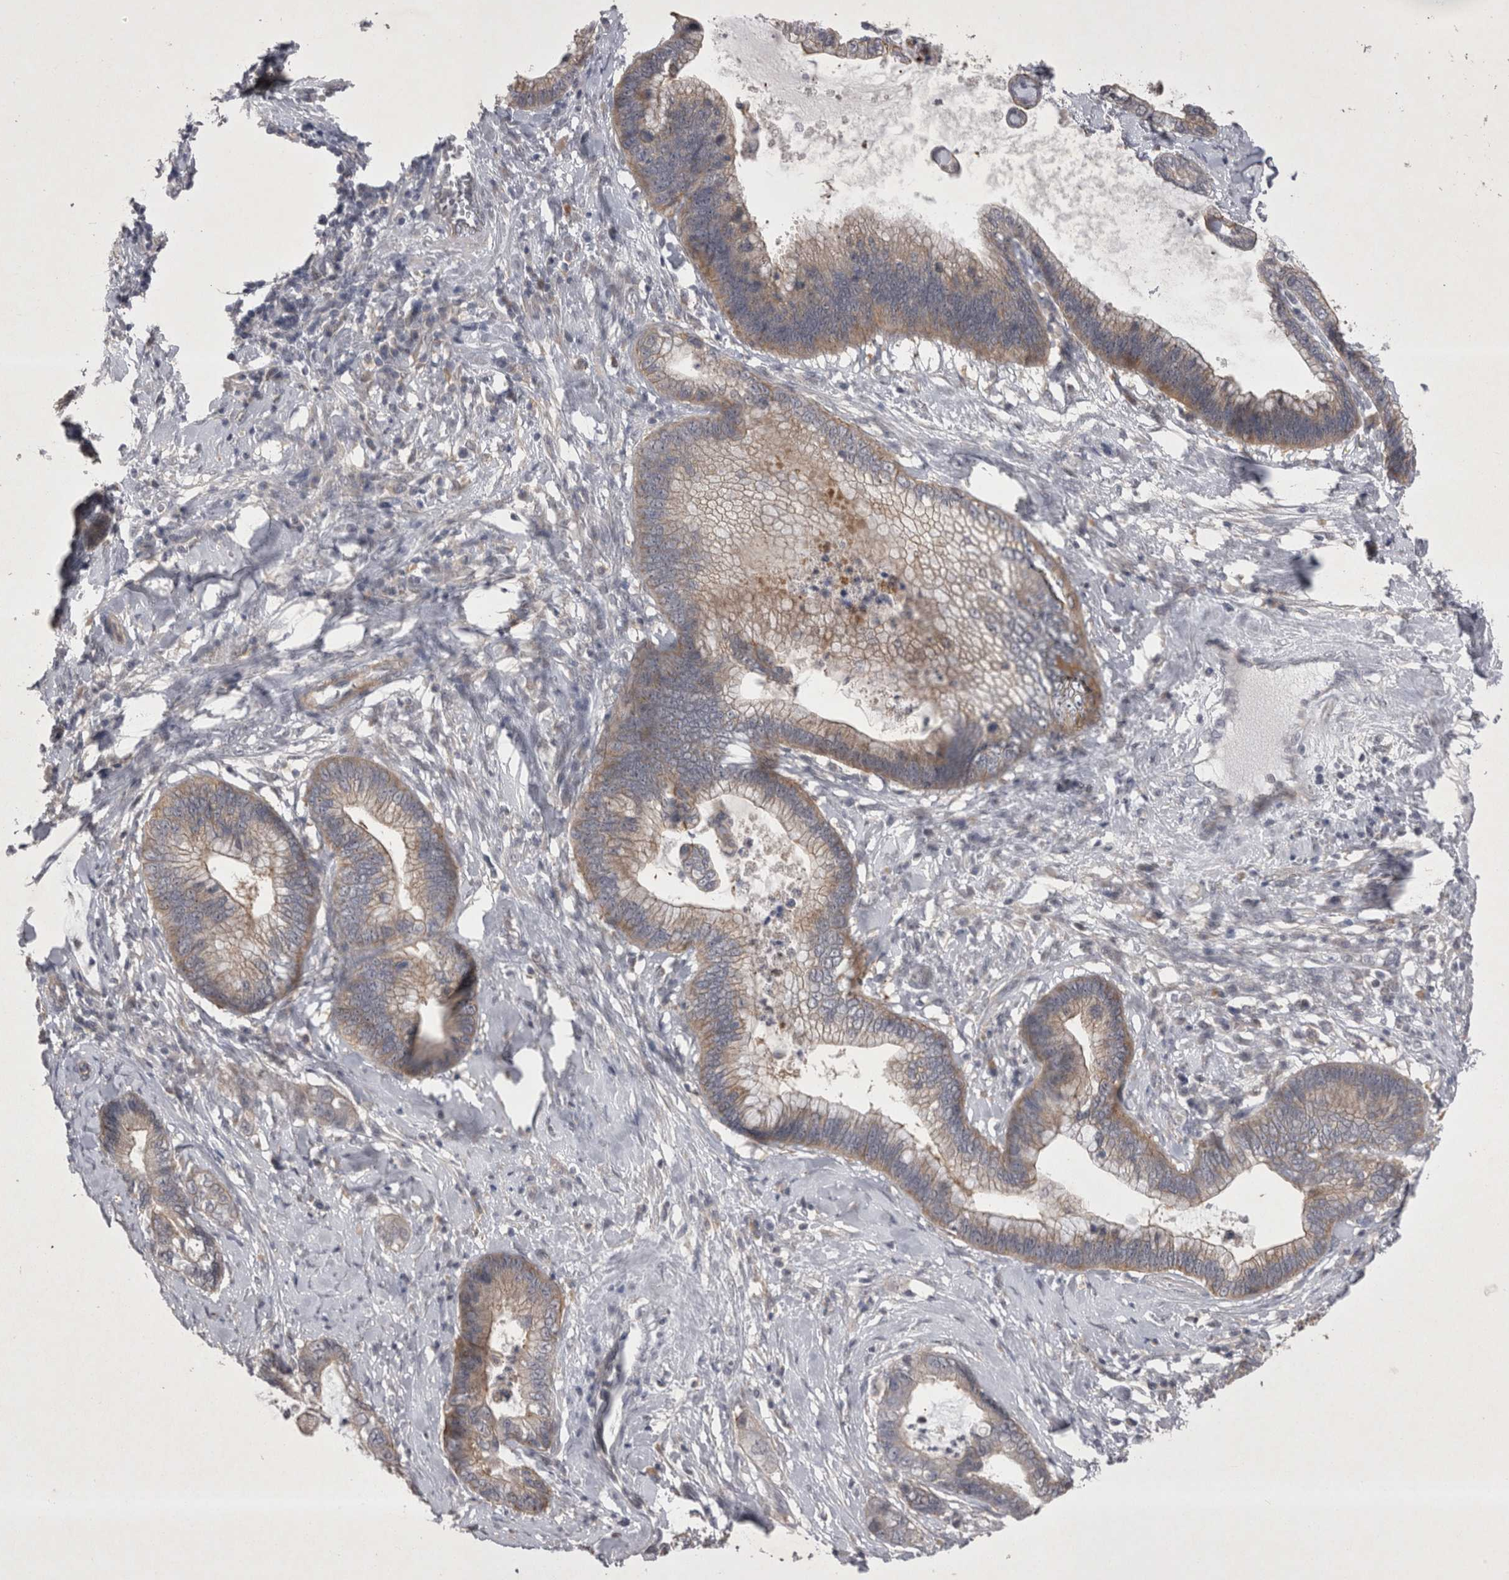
{"staining": {"intensity": "moderate", "quantity": ">75%", "location": "cytoplasmic/membranous"}, "tissue": "cervical cancer", "cell_type": "Tumor cells", "image_type": "cancer", "snomed": [{"axis": "morphology", "description": "Adenocarcinoma, NOS"}, {"axis": "topography", "description": "Cervix"}], "caption": "Brown immunohistochemical staining in human cervical adenocarcinoma demonstrates moderate cytoplasmic/membranous staining in about >75% of tumor cells.", "gene": "CTBS", "patient": {"sex": "female", "age": 44}}